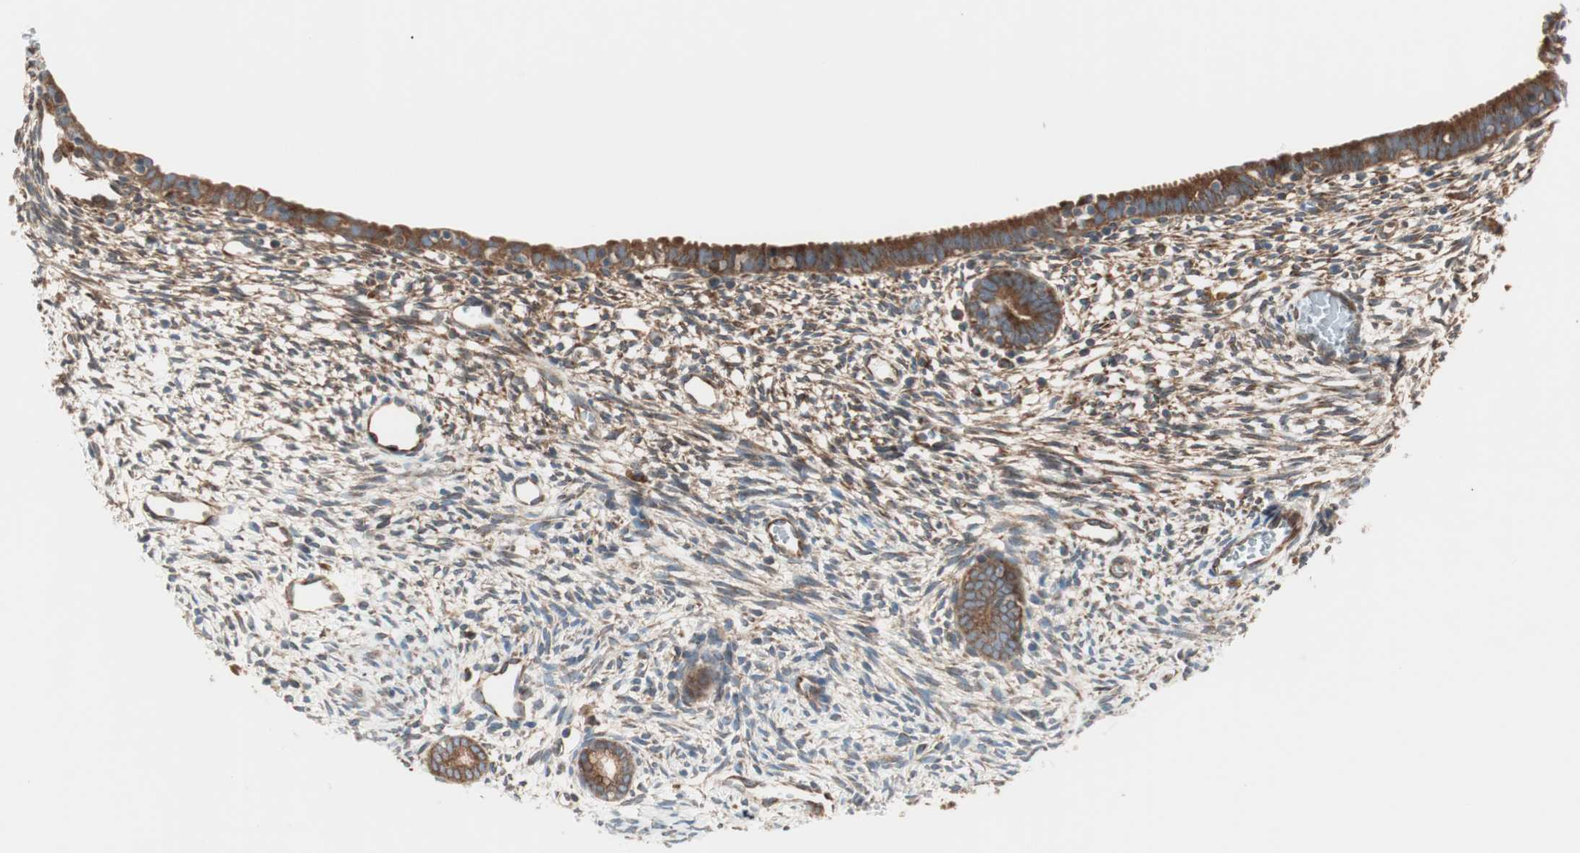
{"staining": {"intensity": "moderate", "quantity": ">75%", "location": "cytoplasmic/membranous"}, "tissue": "endometrium", "cell_type": "Cells in endometrial stroma", "image_type": "normal", "snomed": [{"axis": "morphology", "description": "Normal tissue, NOS"}, {"axis": "morphology", "description": "Atrophy, NOS"}, {"axis": "topography", "description": "Uterus"}, {"axis": "topography", "description": "Endometrium"}], "caption": "About >75% of cells in endometrial stroma in unremarkable endometrium display moderate cytoplasmic/membranous protein expression as visualized by brown immunohistochemical staining.", "gene": "RAB5A", "patient": {"sex": "female", "age": 68}}